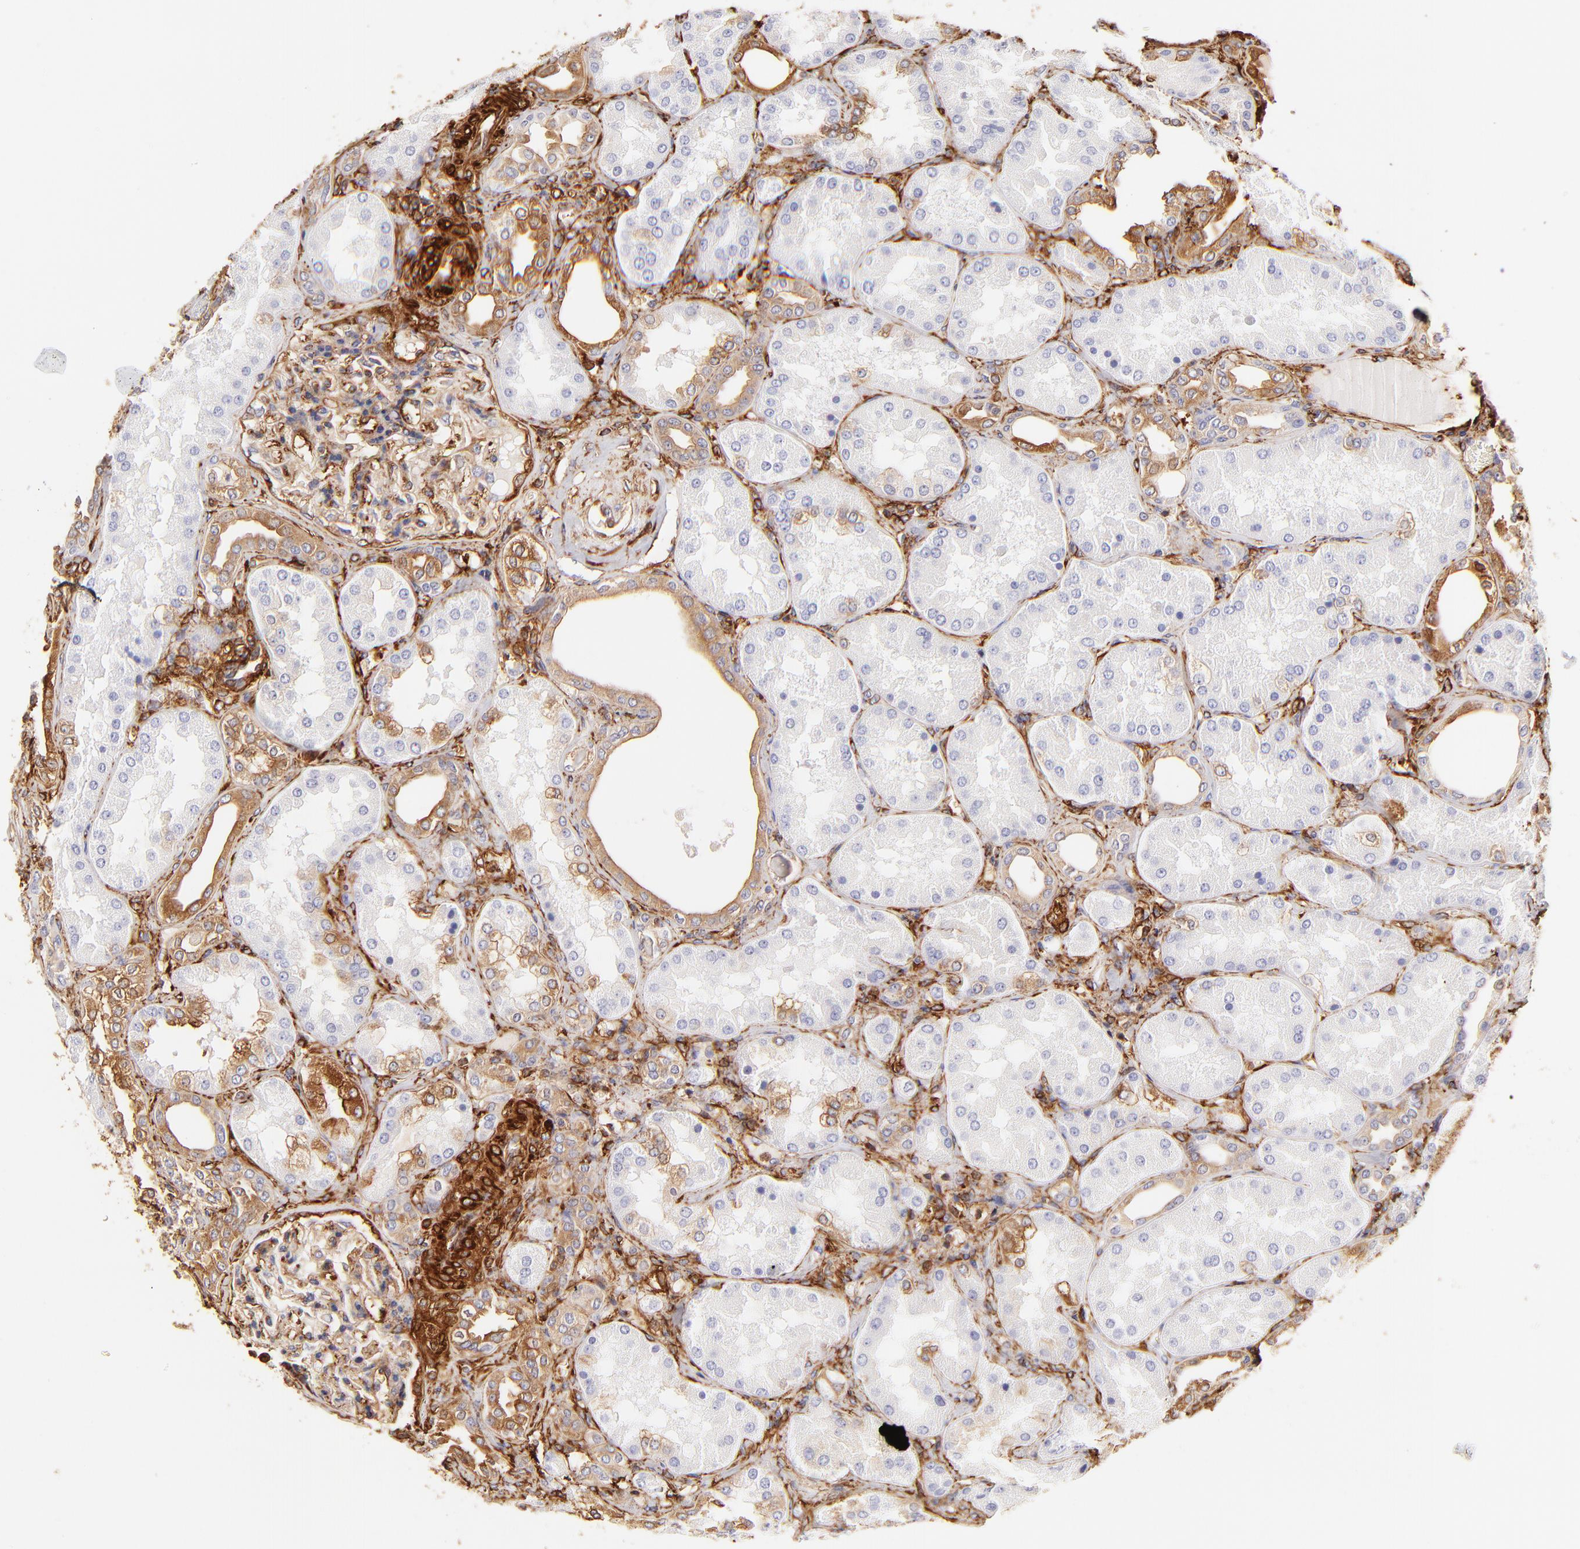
{"staining": {"intensity": "strong", "quantity": ">75%", "location": "cytoplasmic/membranous"}, "tissue": "kidney", "cell_type": "Cells in glomeruli", "image_type": "normal", "snomed": [{"axis": "morphology", "description": "Normal tissue, NOS"}, {"axis": "topography", "description": "Kidney"}], "caption": "Immunohistochemistry of normal kidney displays high levels of strong cytoplasmic/membranous expression in approximately >75% of cells in glomeruli.", "gene": "FLNA", "patient": {"sex": "female", "age": 56}}